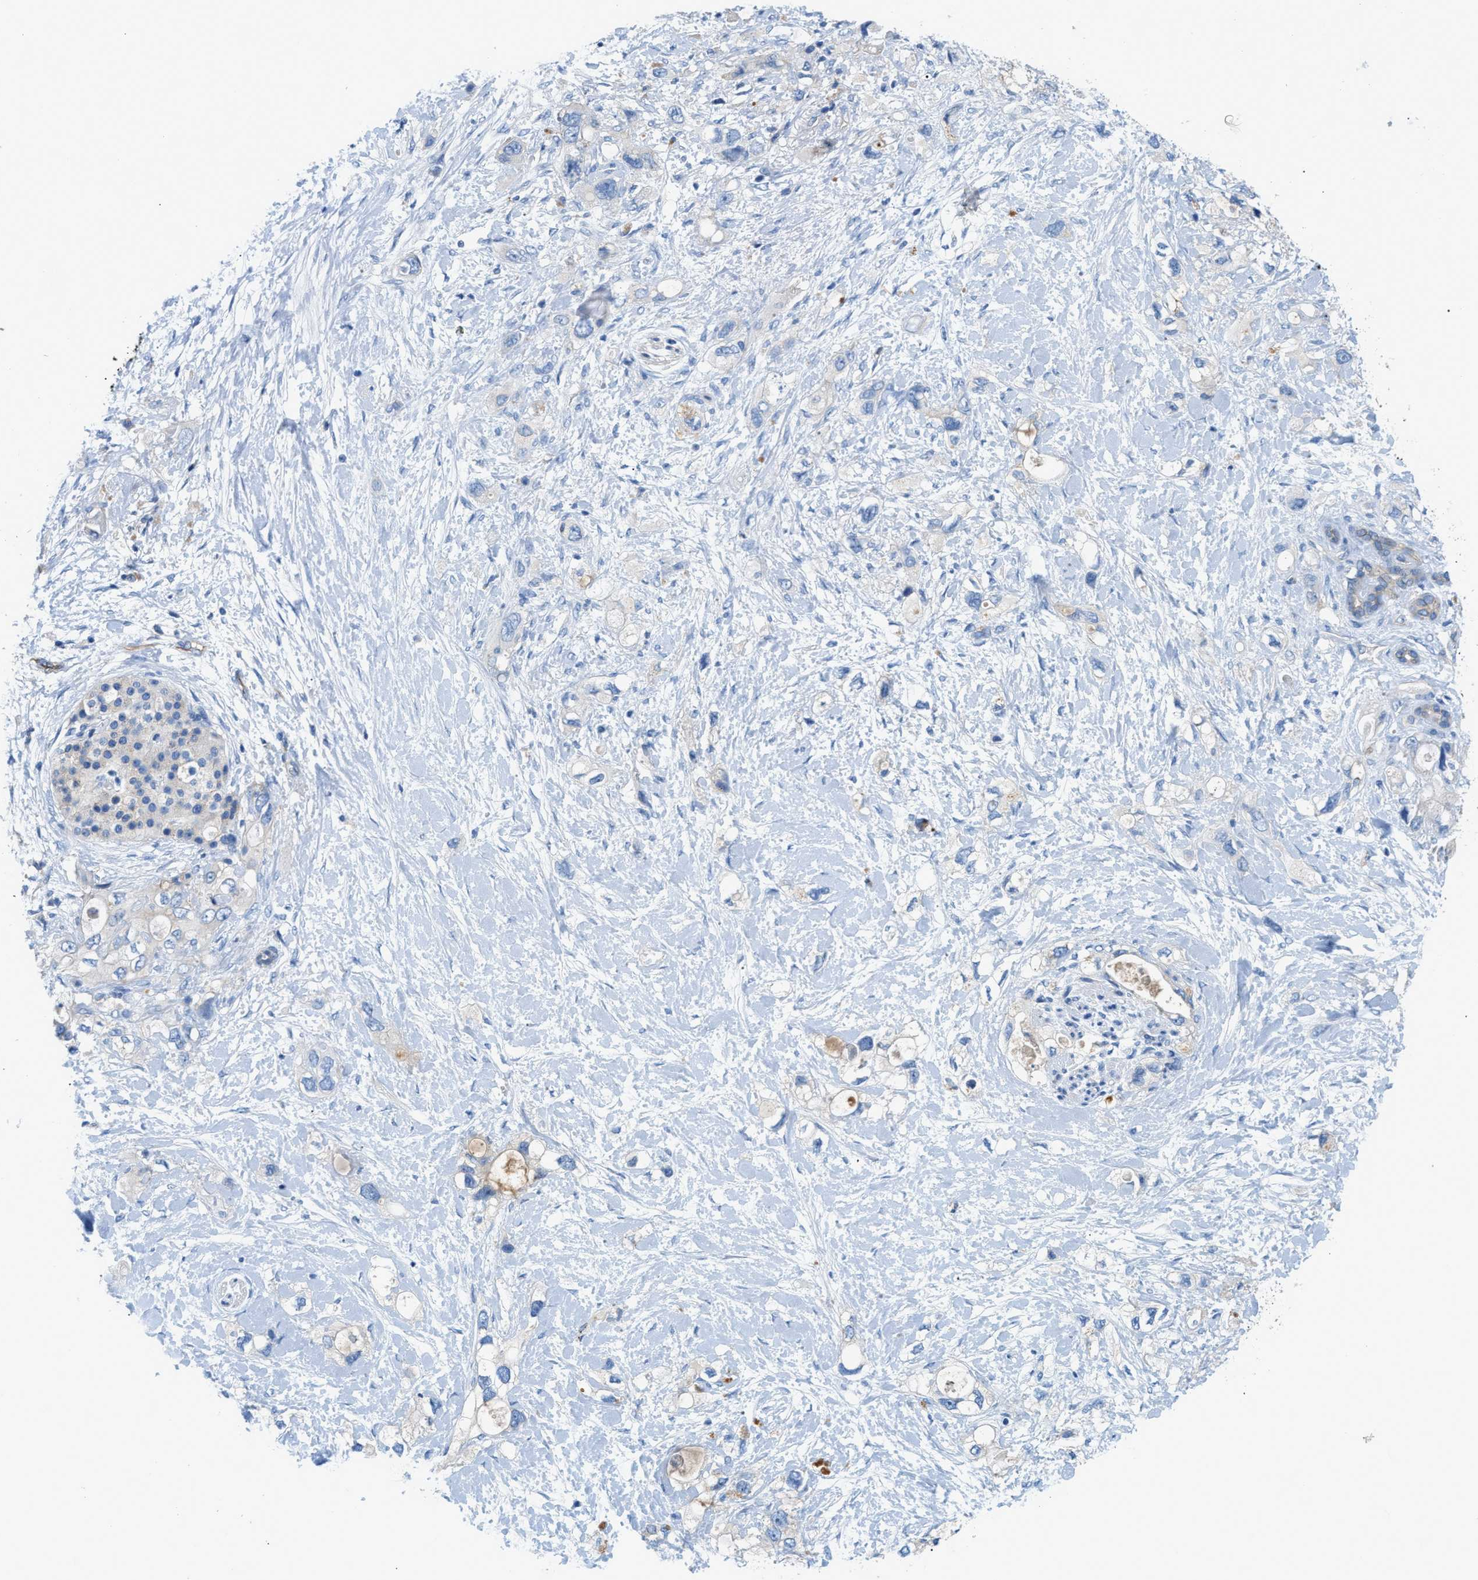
{"staining": {"intensity": "negative", "quantity": "none", "location": "none"}, "tissue": "pancreatic cancer", "cell_type": "Tumor cells", "image_type": "cancer", "snomed": [{"axis": "morphology", "description": "Adenocarcinoma, NOS"}, {"axis": "topography", "description": "Pancreas"}], "caption": "The micrograph displays no staining of tumor cells in pancreatic cancer. The staining is performed using DAB brown chromogen with nuclei counter-stained in using hematoxylin.", "gene": "ORAI1", "patient": {"sex": "female", "age": 56}}